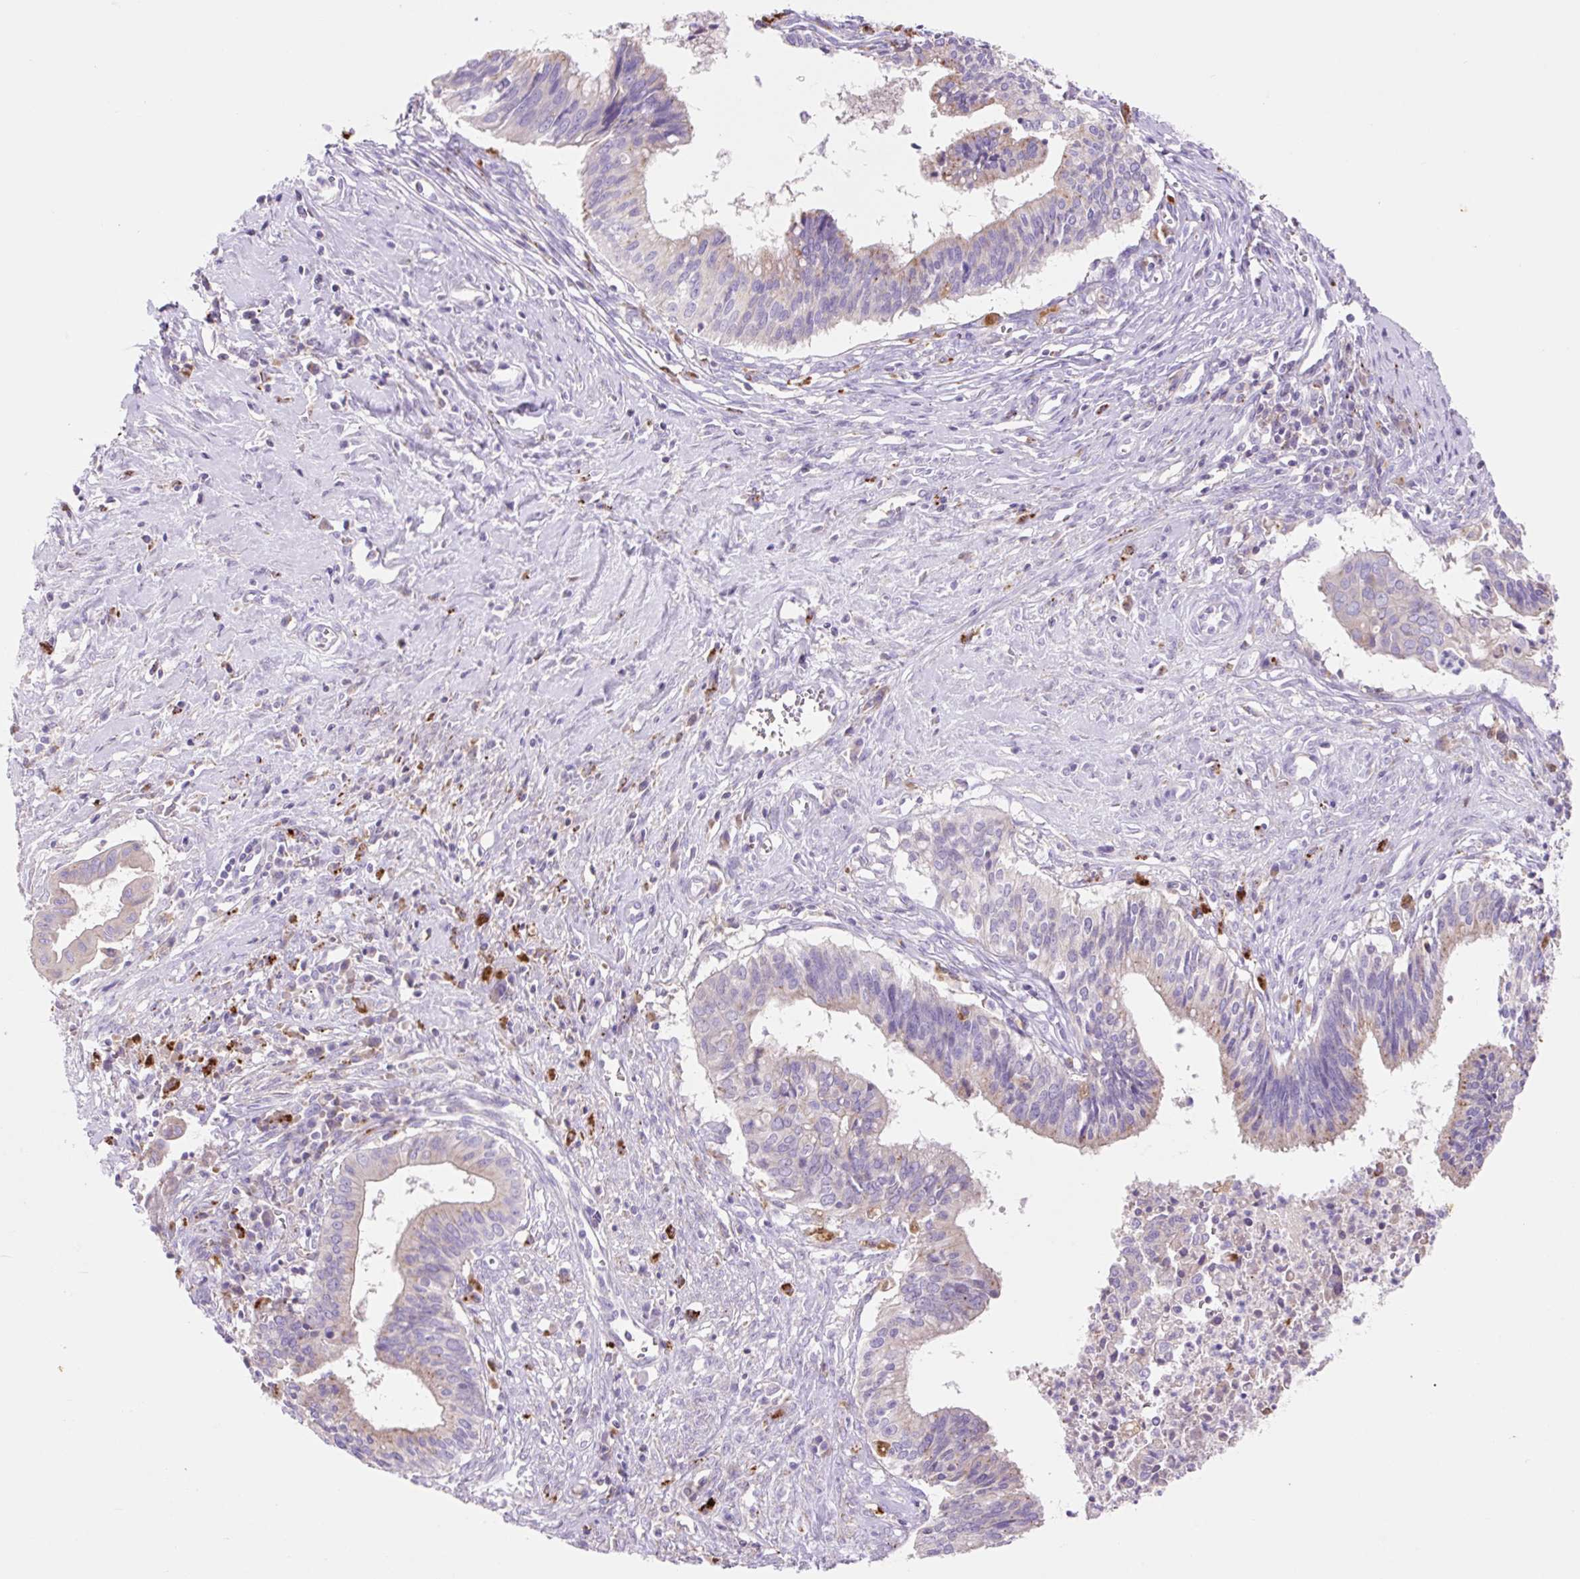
{"staining": {"intensity": "moderate", "quantity": "<25%", "location": "cytoplasmic/membranous"}, "tissue": "cervical cancer", "cell_type": "Tumor cells", "image_type": "cancer", "snomed": [{"axis": "morphology", "description": "Adenocarcinoma, NOS"}, {"axis": "topography", "description": "Cervix"}], "caption": "This photomicrograph exhibits cervical cancer stained with immunohistochemistry to label a protein in brown. The cytoplasmic/membranous of tumor cells show moderate positivity for the protein. Nuclei are counter-stained blue.", "gene": "HEXA", "patient": {"sex": "female", "age": 44}}